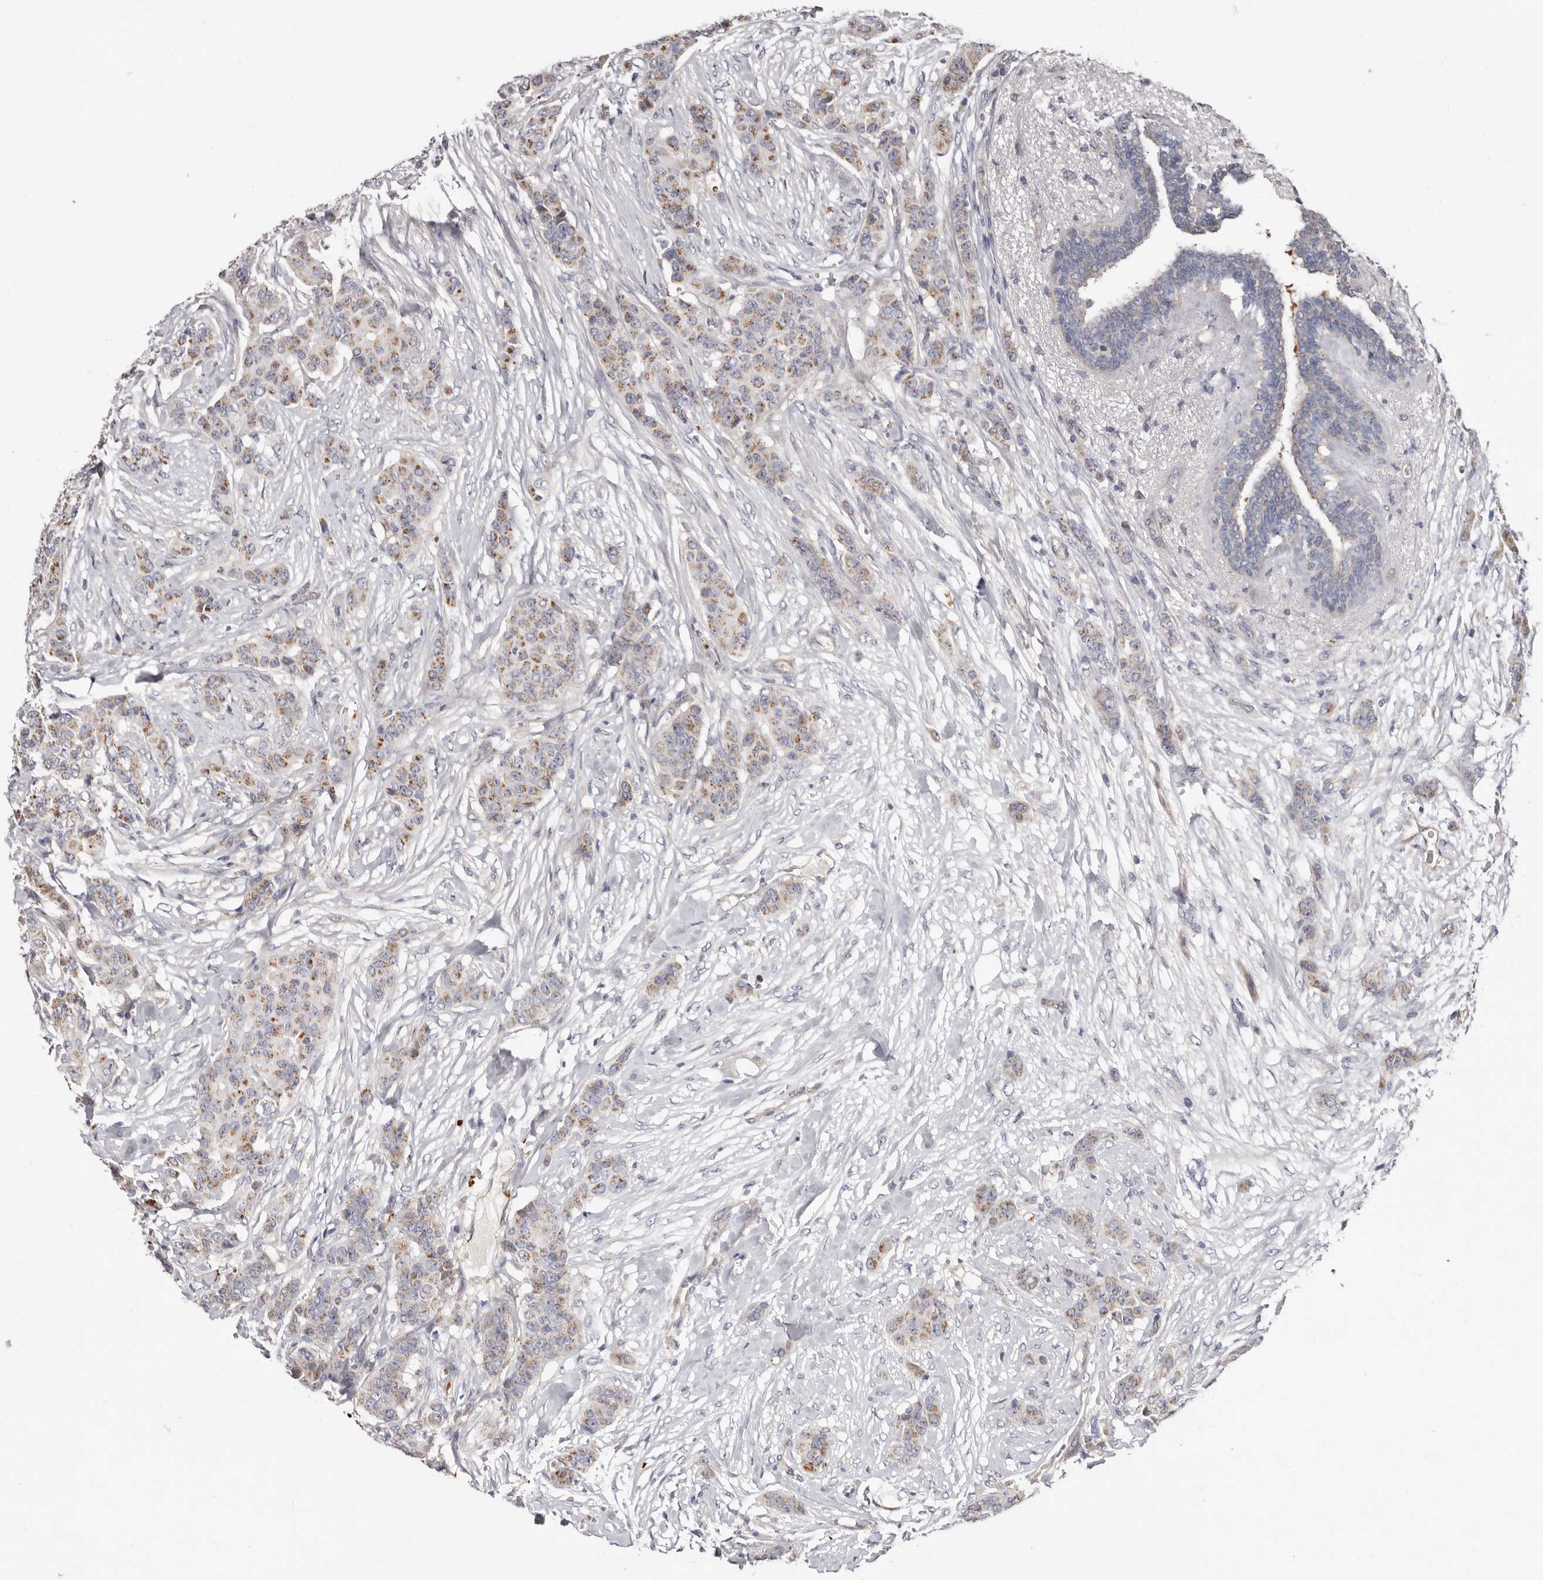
{"staining": {"intensity": "weak", "quantity": ">75%", "location": "cytoplasmic/membranous"}, "tissue": "breast cancer", "cell_type": "Tumor cells", "image_type": "cancer", "snomed": [{"axis": "morphology", "description": "Duct carcinoma"}, {"axis": "topography", "description": "Breast"}], "caption": "Tumor cells exhibit low levels of weak cytoplasmic/membranous staining in approximately >75% of cells in breast cancer. (brown staining indicates protein expression, while blue staining denotes nuclei).", "gene": "SPTA1", "patient": {"sex": "female", "age": 40}}